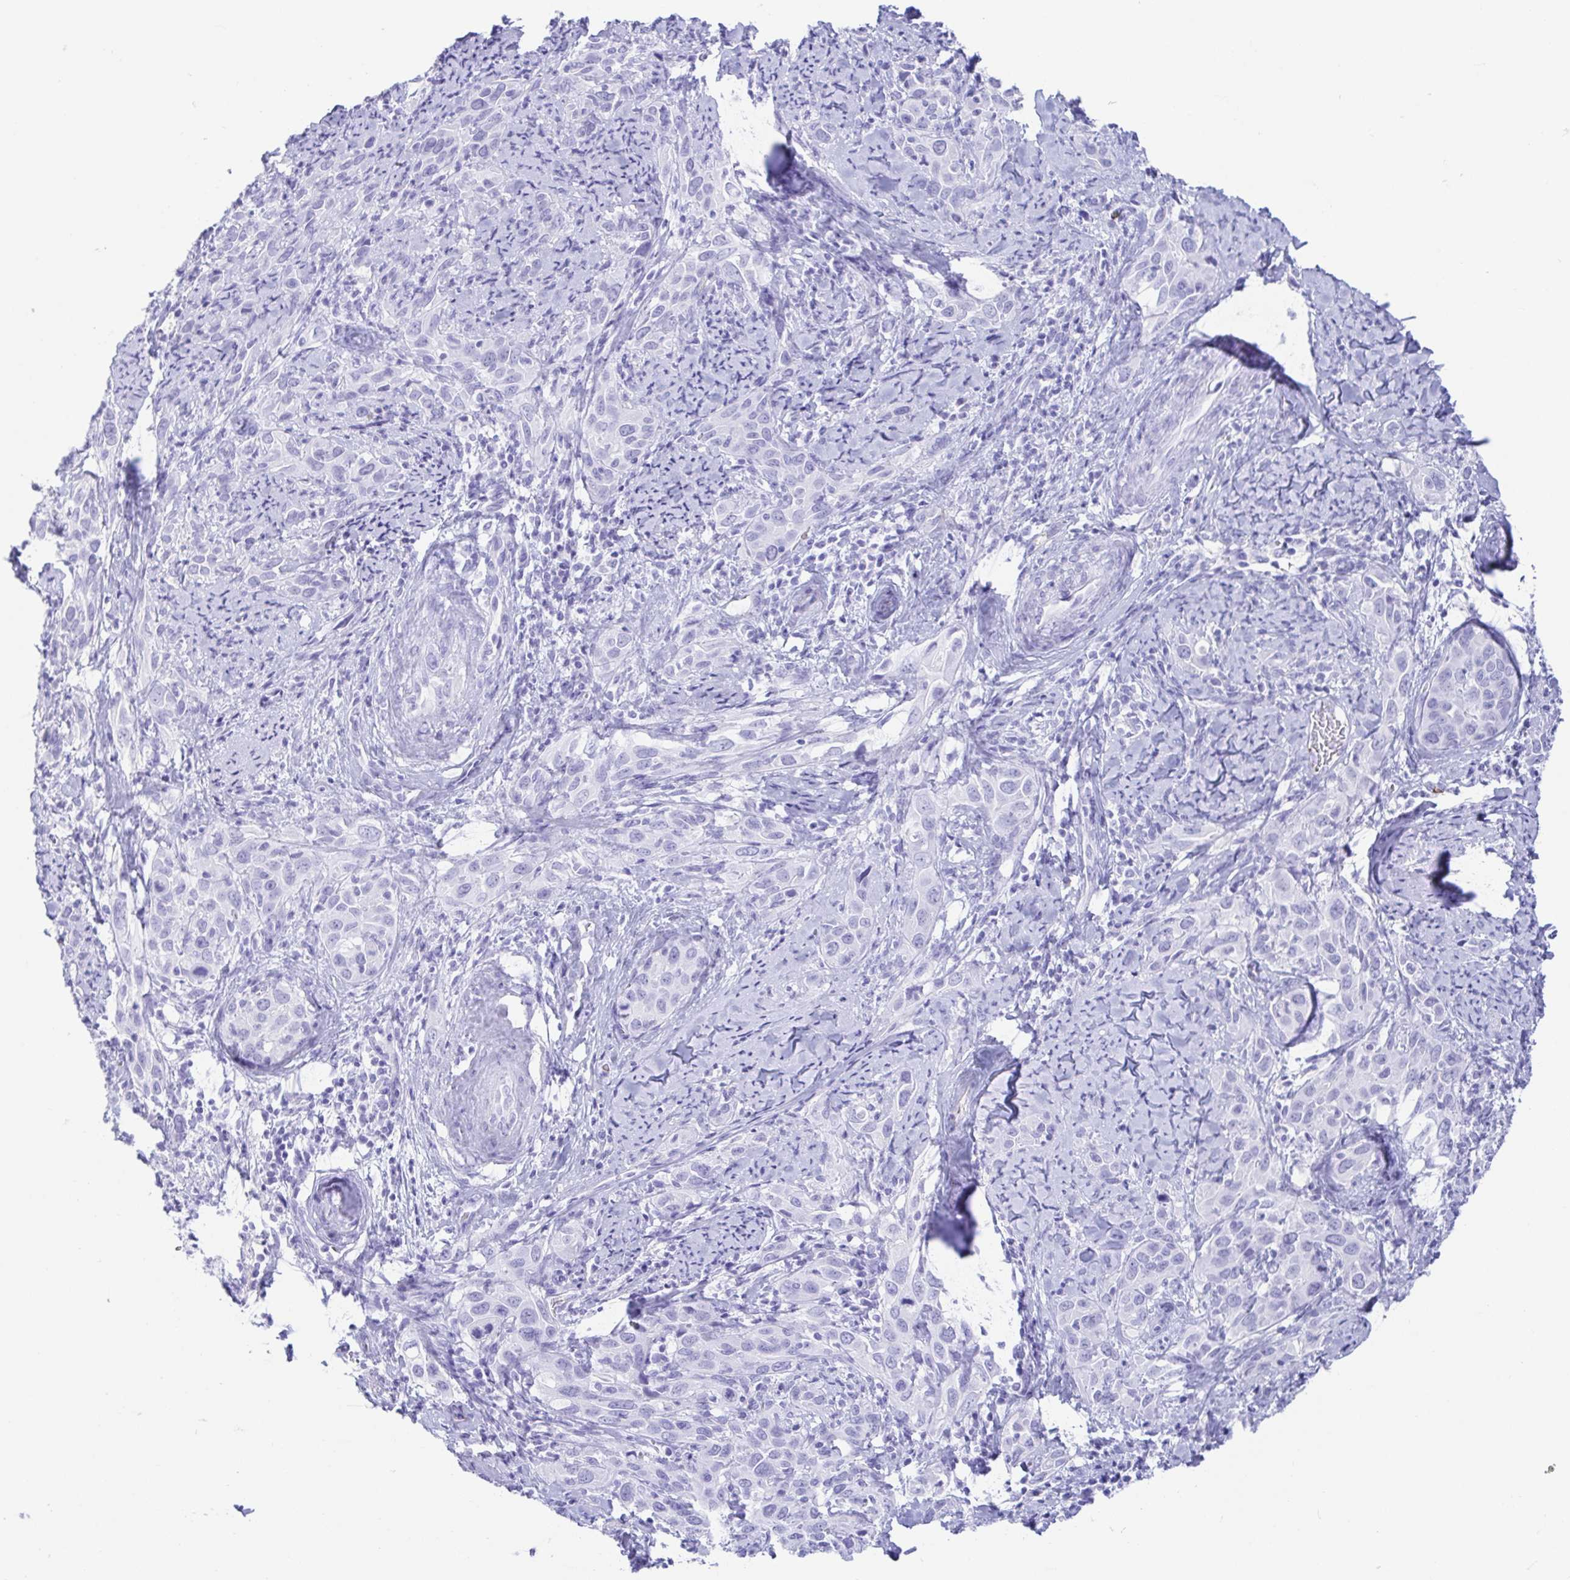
{"staining": {"intensity": "negative", "quantity": "none", "location": "none"}, "tissue": "cervical cancer", "cell_type": "Tumor cells", "image_type": "cancer", "snomed": [{"axis": "morphology", "description": "Squamous cell carcinoma, NOS"}, {"axis": "topography", "description": "Cervix"}], "caption": "Immunohistochemistry (IHC) image of neoplastic tissue: cervical cancer (squamous cell carcinoma) stained with DAB (3,3'-diaminobenzidine) reveals no significant protein staining in tumor cells. Nuclei are stained in blue.", "gene": "GKN1", "patient": {"sex": "female", "age": 51}}